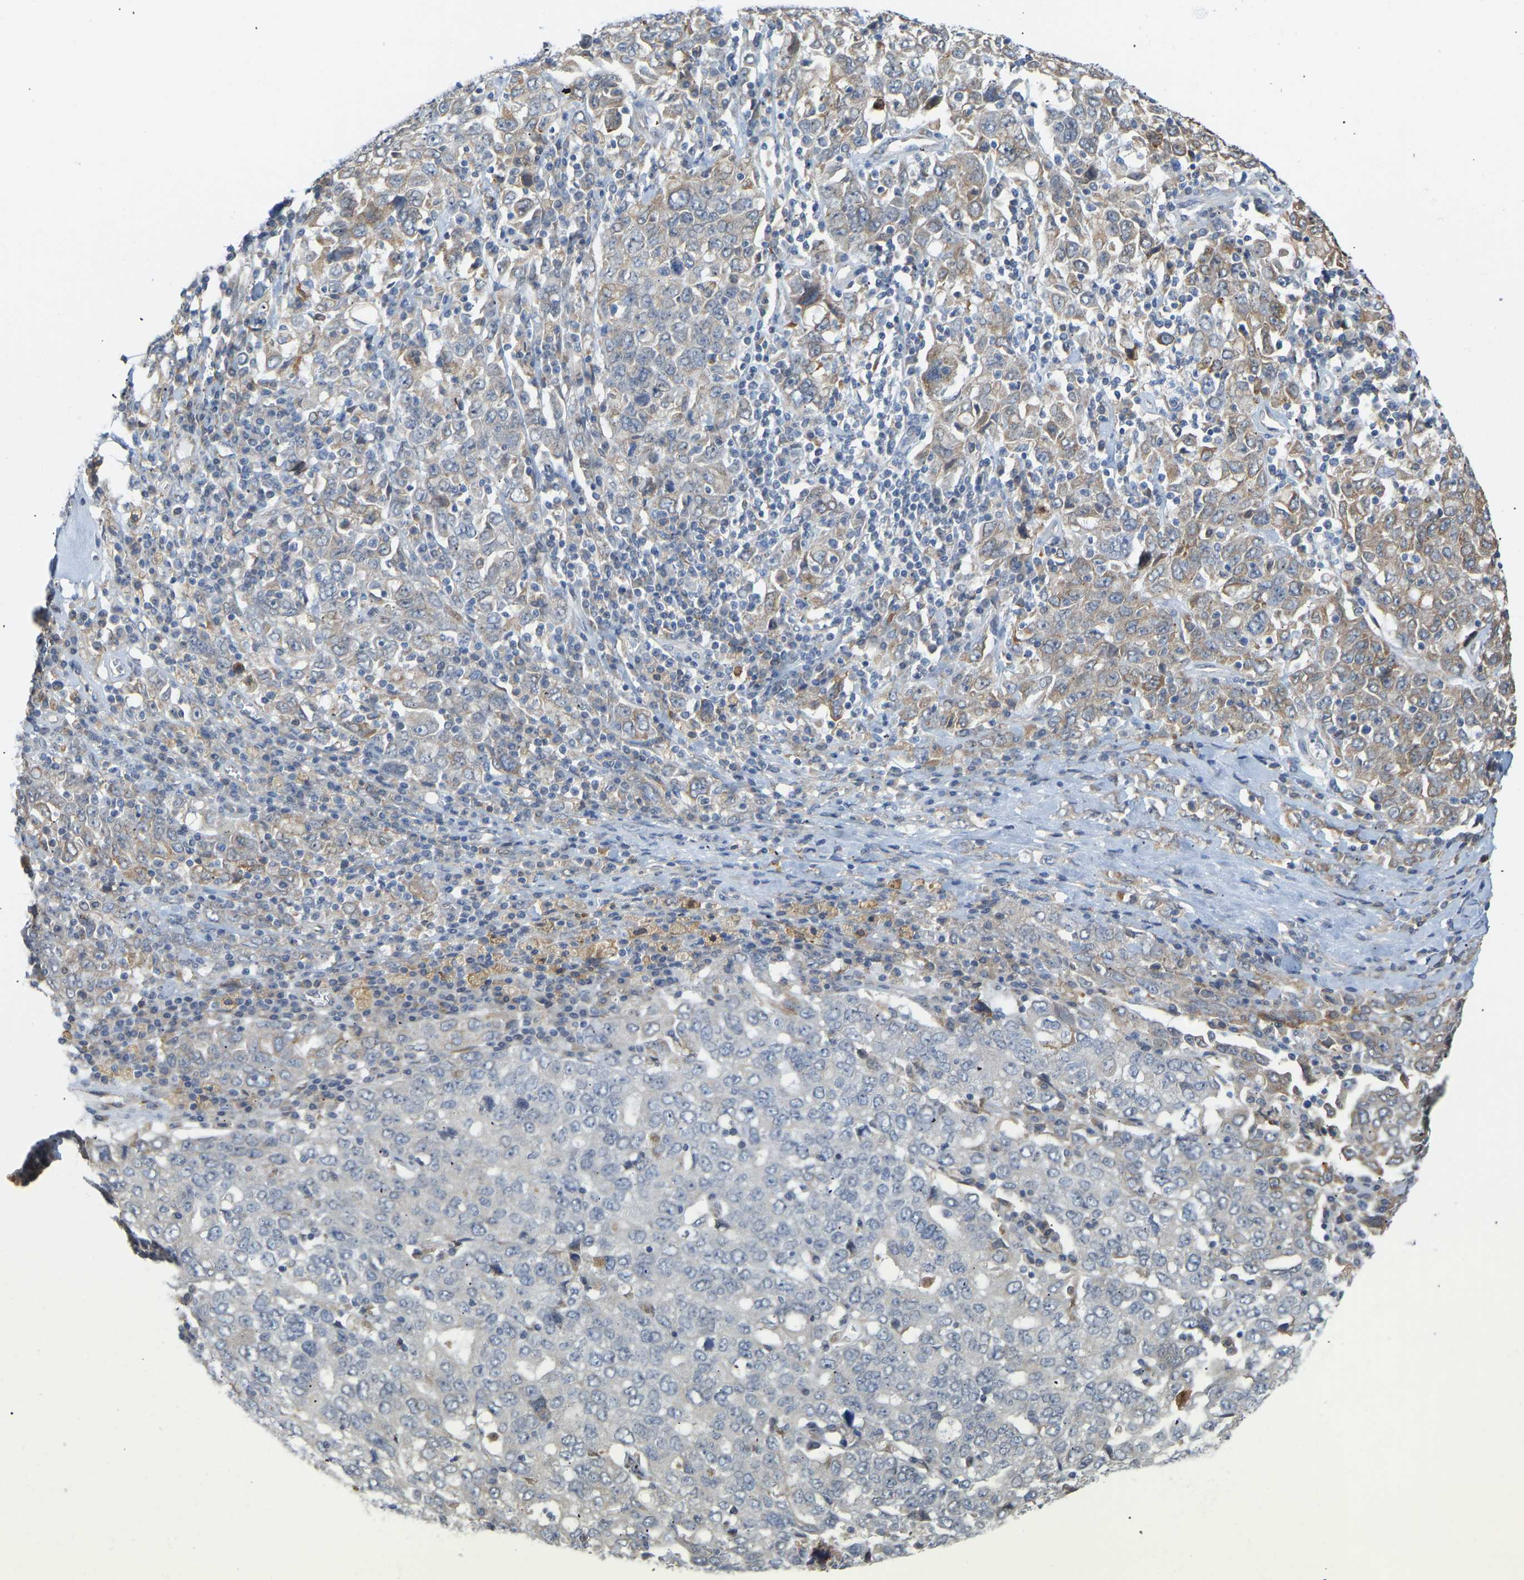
{"staining": {"intensity": "weak", "quantity": "25%-75%", "location": "cytoplasmic/membranous"}, "tissue": "ovarian cancer", "cell_type": "Tumor cells", "image_type": "cancer", "snomed": [{"axis": "morphology", "description": "Carcinoma, endometroid"}, {"axis": "topography", "description": "Ovary"}], "caption": "This is a histology image of immunohistochemistry (IHC) staining of endometroid carcinoma (ovarian), which shows weak expression in the cytoplasmic/membranous of tumor cells.", "gene": "BEND3", "patient": {"sex": "female", "age": 62}}